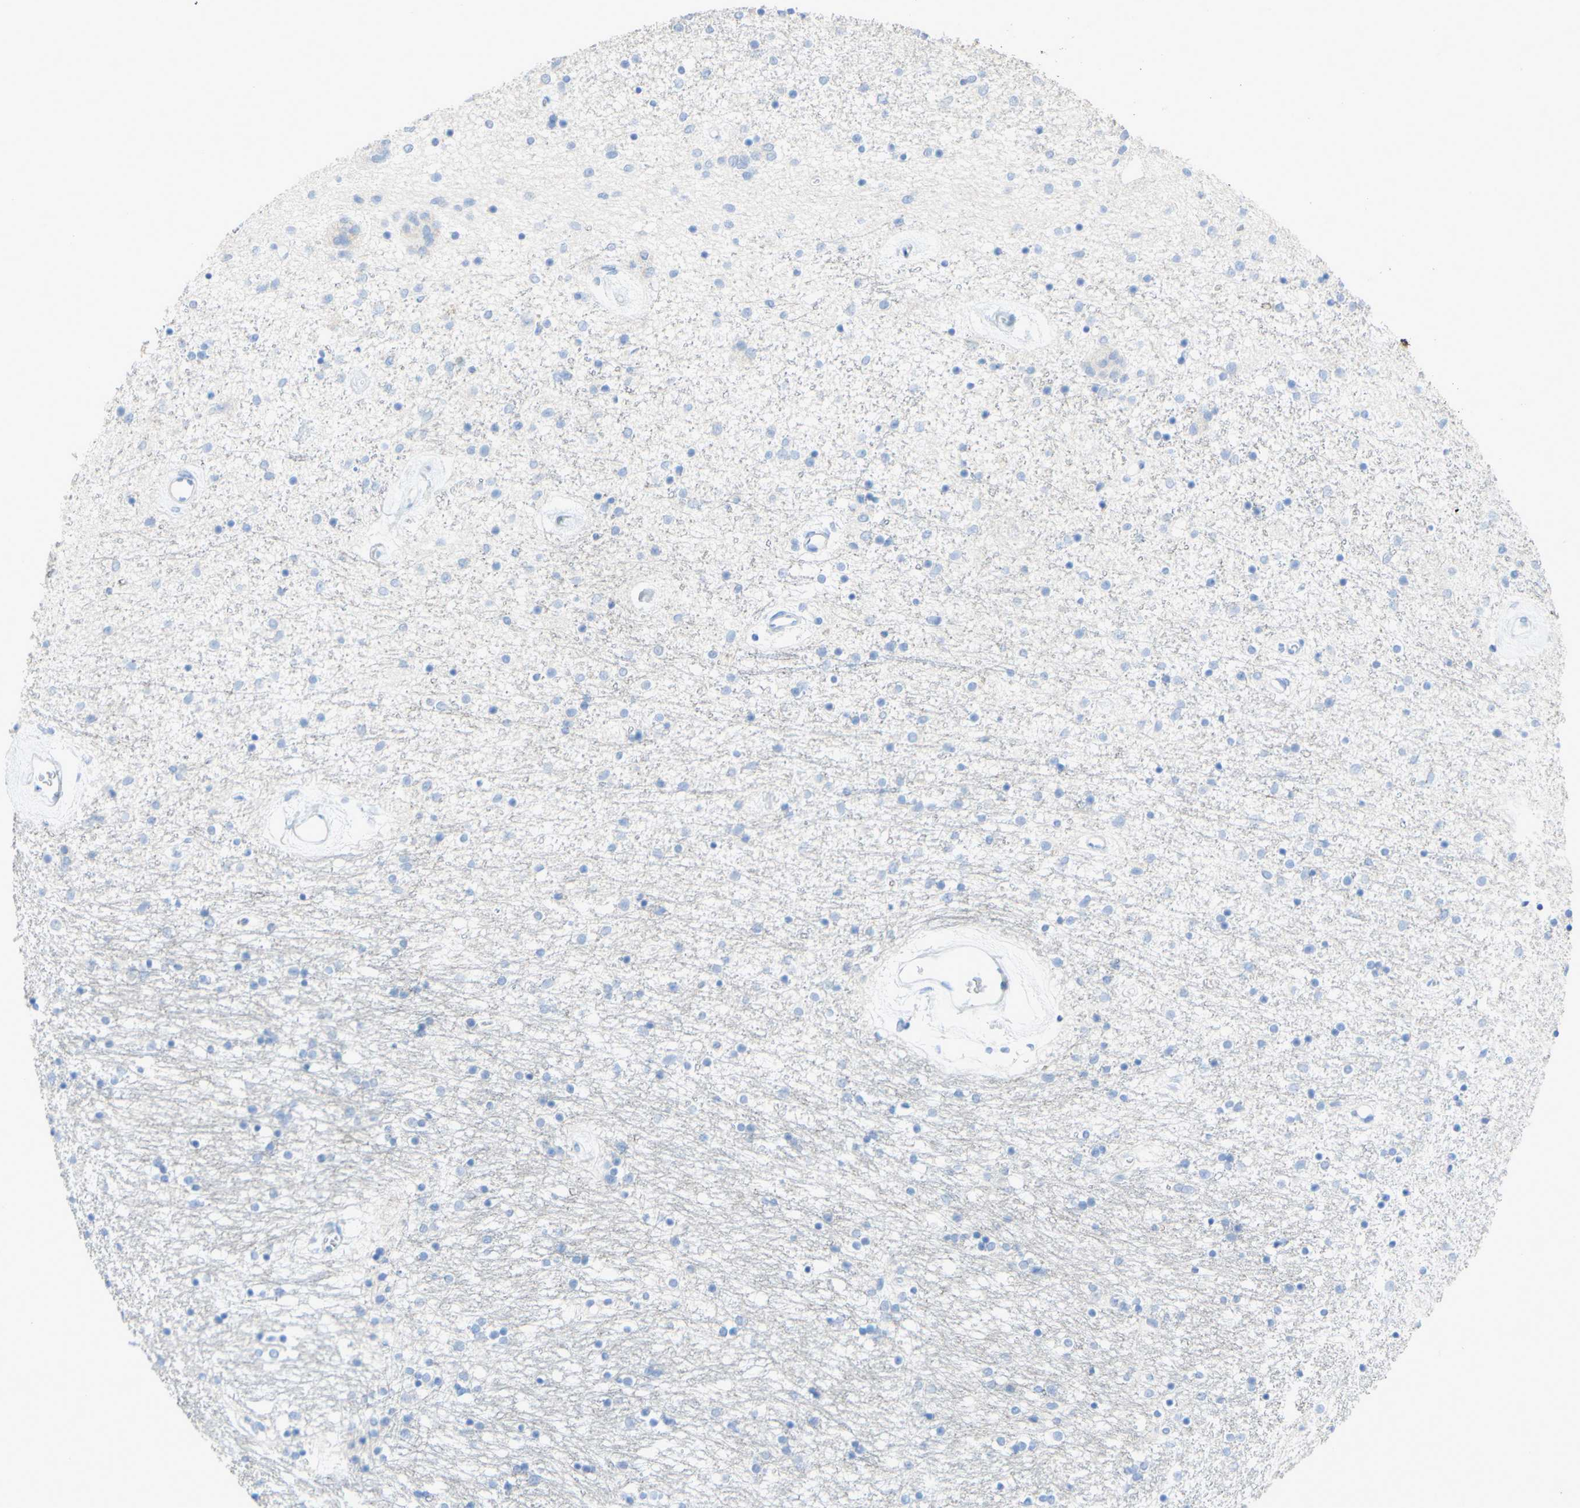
{"staining": {"intensity": "negative", "quantity": "none", "location": "none"}, "tissue": "caudate", "cell_type": "Glial cells", "image_type": "normal", "snomed": [{"axis": "morphology", "description": "Normal tissue, NOS"}, {"axis": "topography", "description": "Lateral ventricle wall"}], "caption": "IHC of unremarkable caudate demonstrates no positivity in glial cells. (DAB (3,3'-diaminobenzidine) IHC, high magnification).", "gene": "DSC2", "patient": {"sex": "female", "age": 54}}